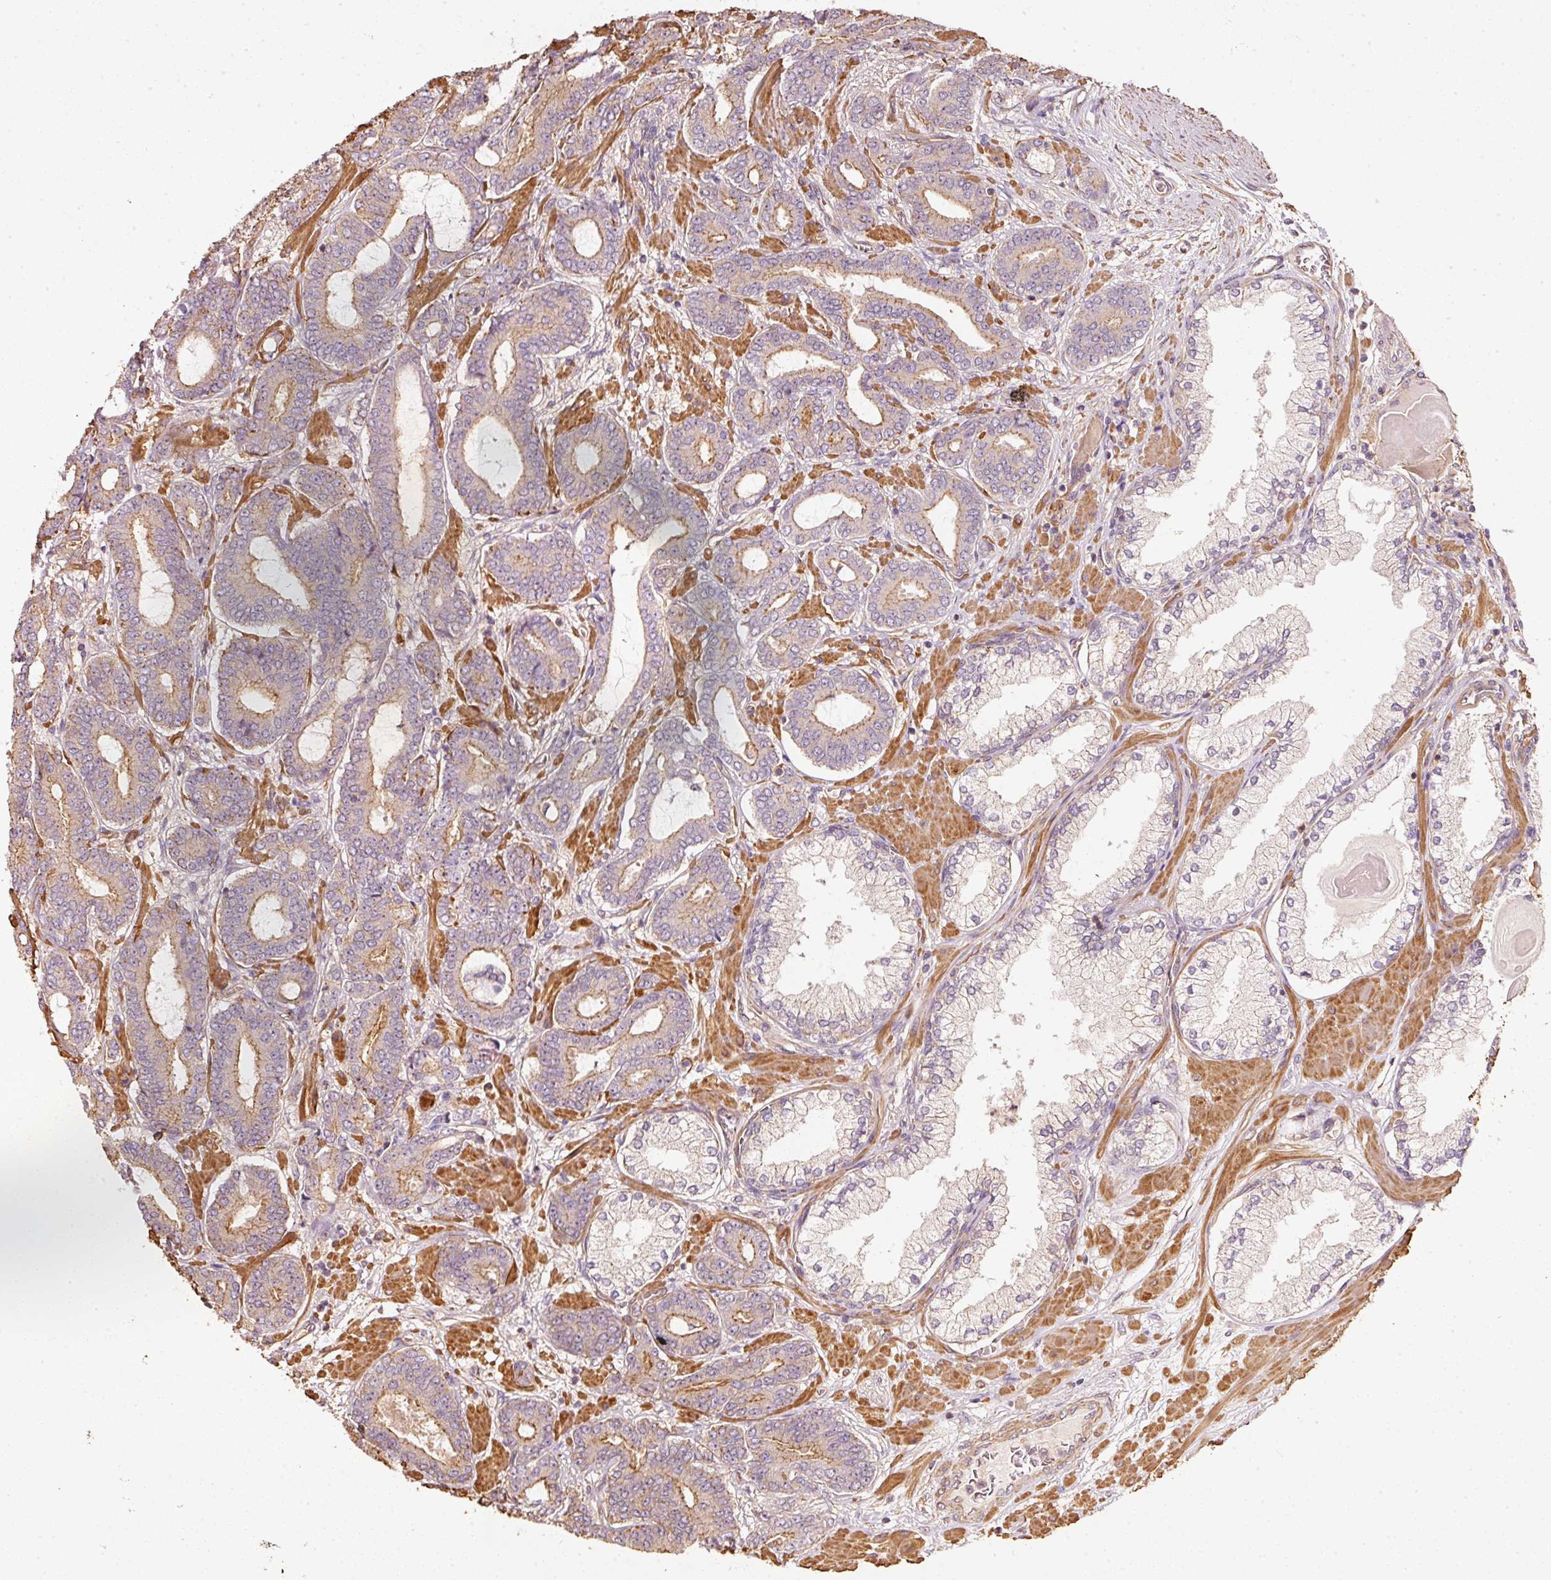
{"staining": {"intensity": "moderate", "quantity": "<25%", "location": "cytoplasmic/membranous"}, "tissue": "prostate cancer", "cell_type": "Tumor cells", "image_type": "cancer", "snomed": [{"axis": "morphology", "description": "Adenocarcinoma, Low grade"}, {"axis": "topography", "description": "Prostate and seminal vesicle, NOS"}], "caption": "Tumor cells reveal low levels of moderate cytoplasmic/membranous expression in about <25% of cells in prostate low-grade adenocarcinoma.", "gene": "CEP95", "patient": {"sex": "male", "age": 61}}